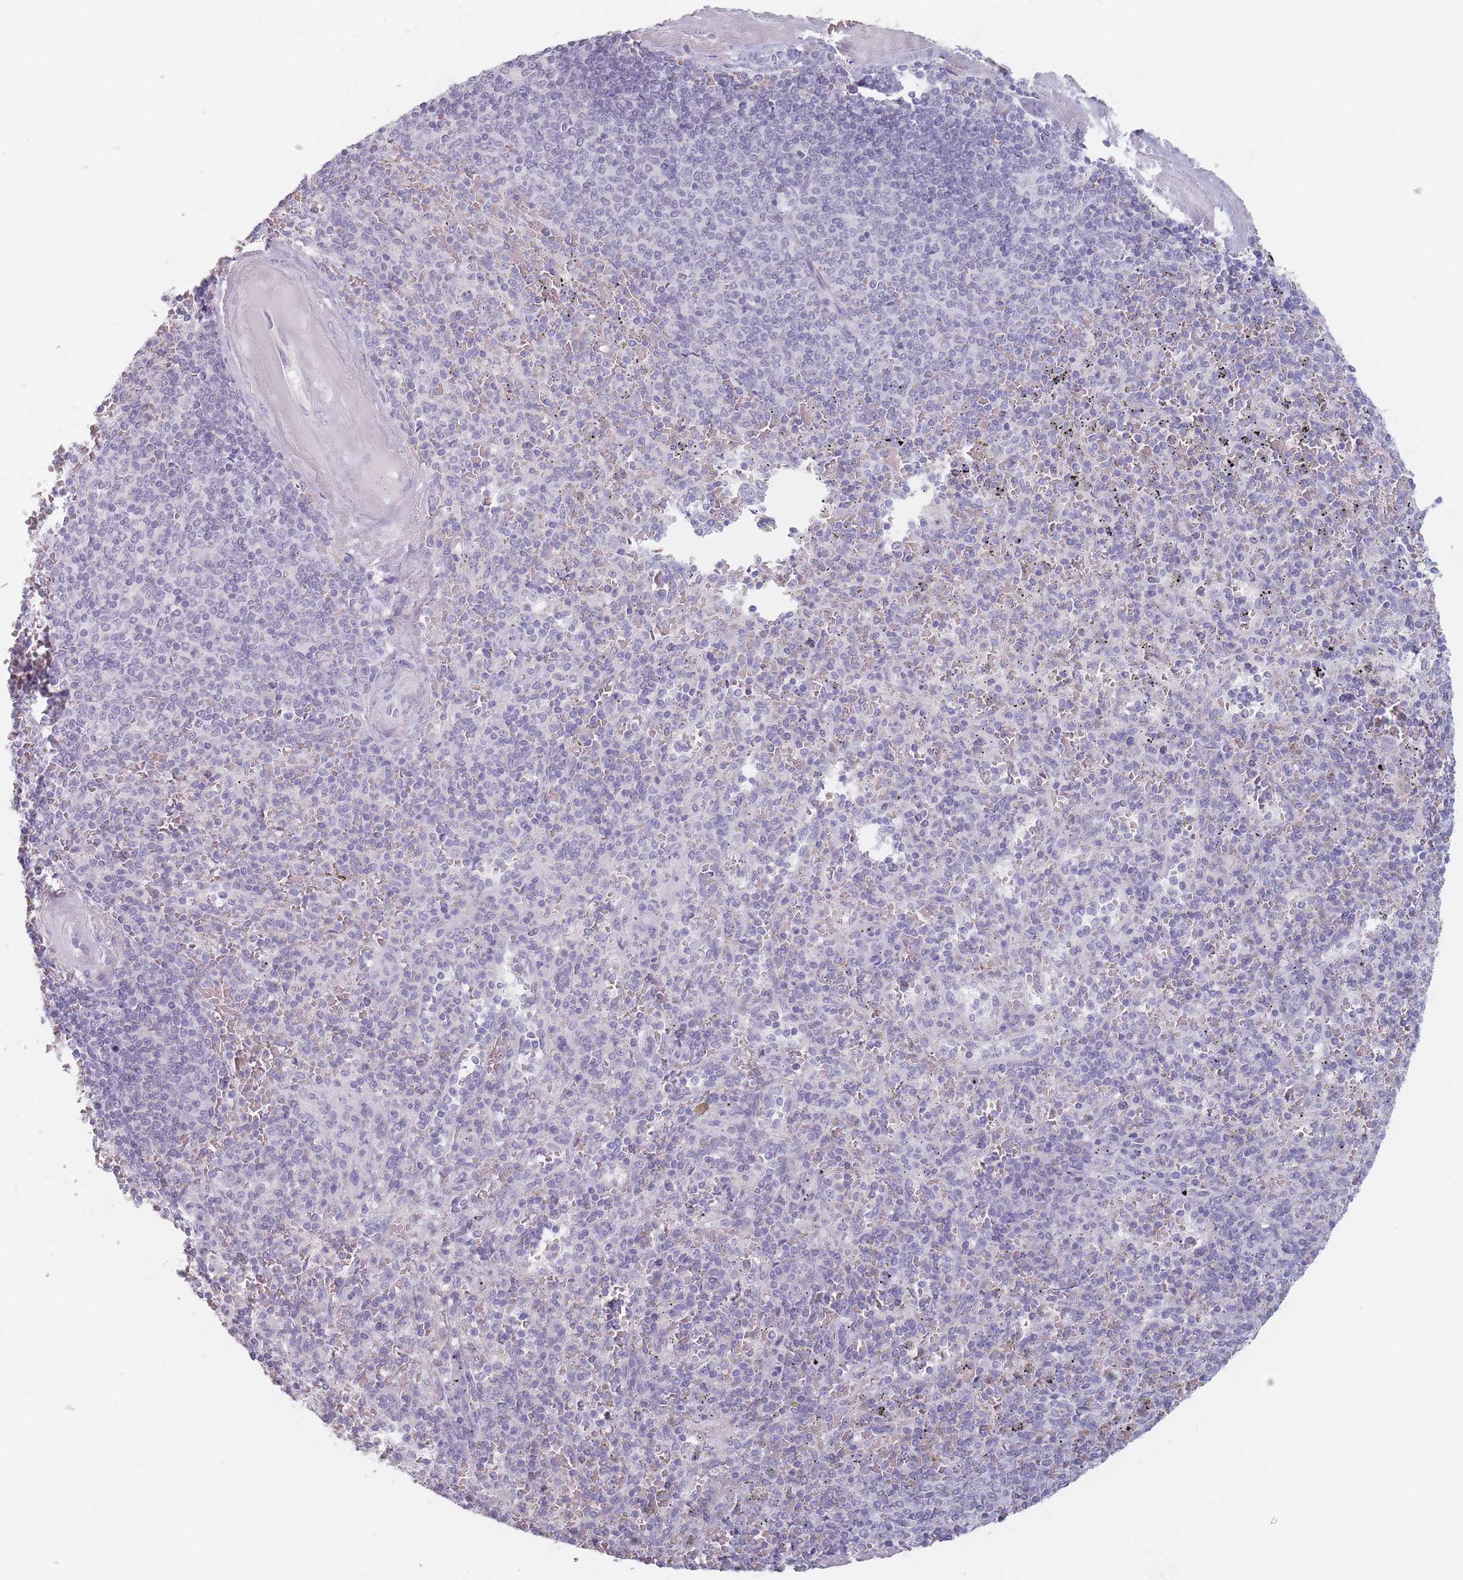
{"staining": {"intensity": "negative", "quantity": "none", "location": "none"}, "tissue": "spleen", "cell_type": "Cells in red pulp", "image_type": "normal", "snomed": [{"axis": "morphology", "description": "Normal tissue, NOS"}, {"axis": "topography", "description": "Spleen"}], "caption": "DAB immunohistochemical staining of benign spleen exhibits no significant staining in cells in red pulp.", "gene": "HELZ2", "patient": {"sex": "male", "age": 82}}